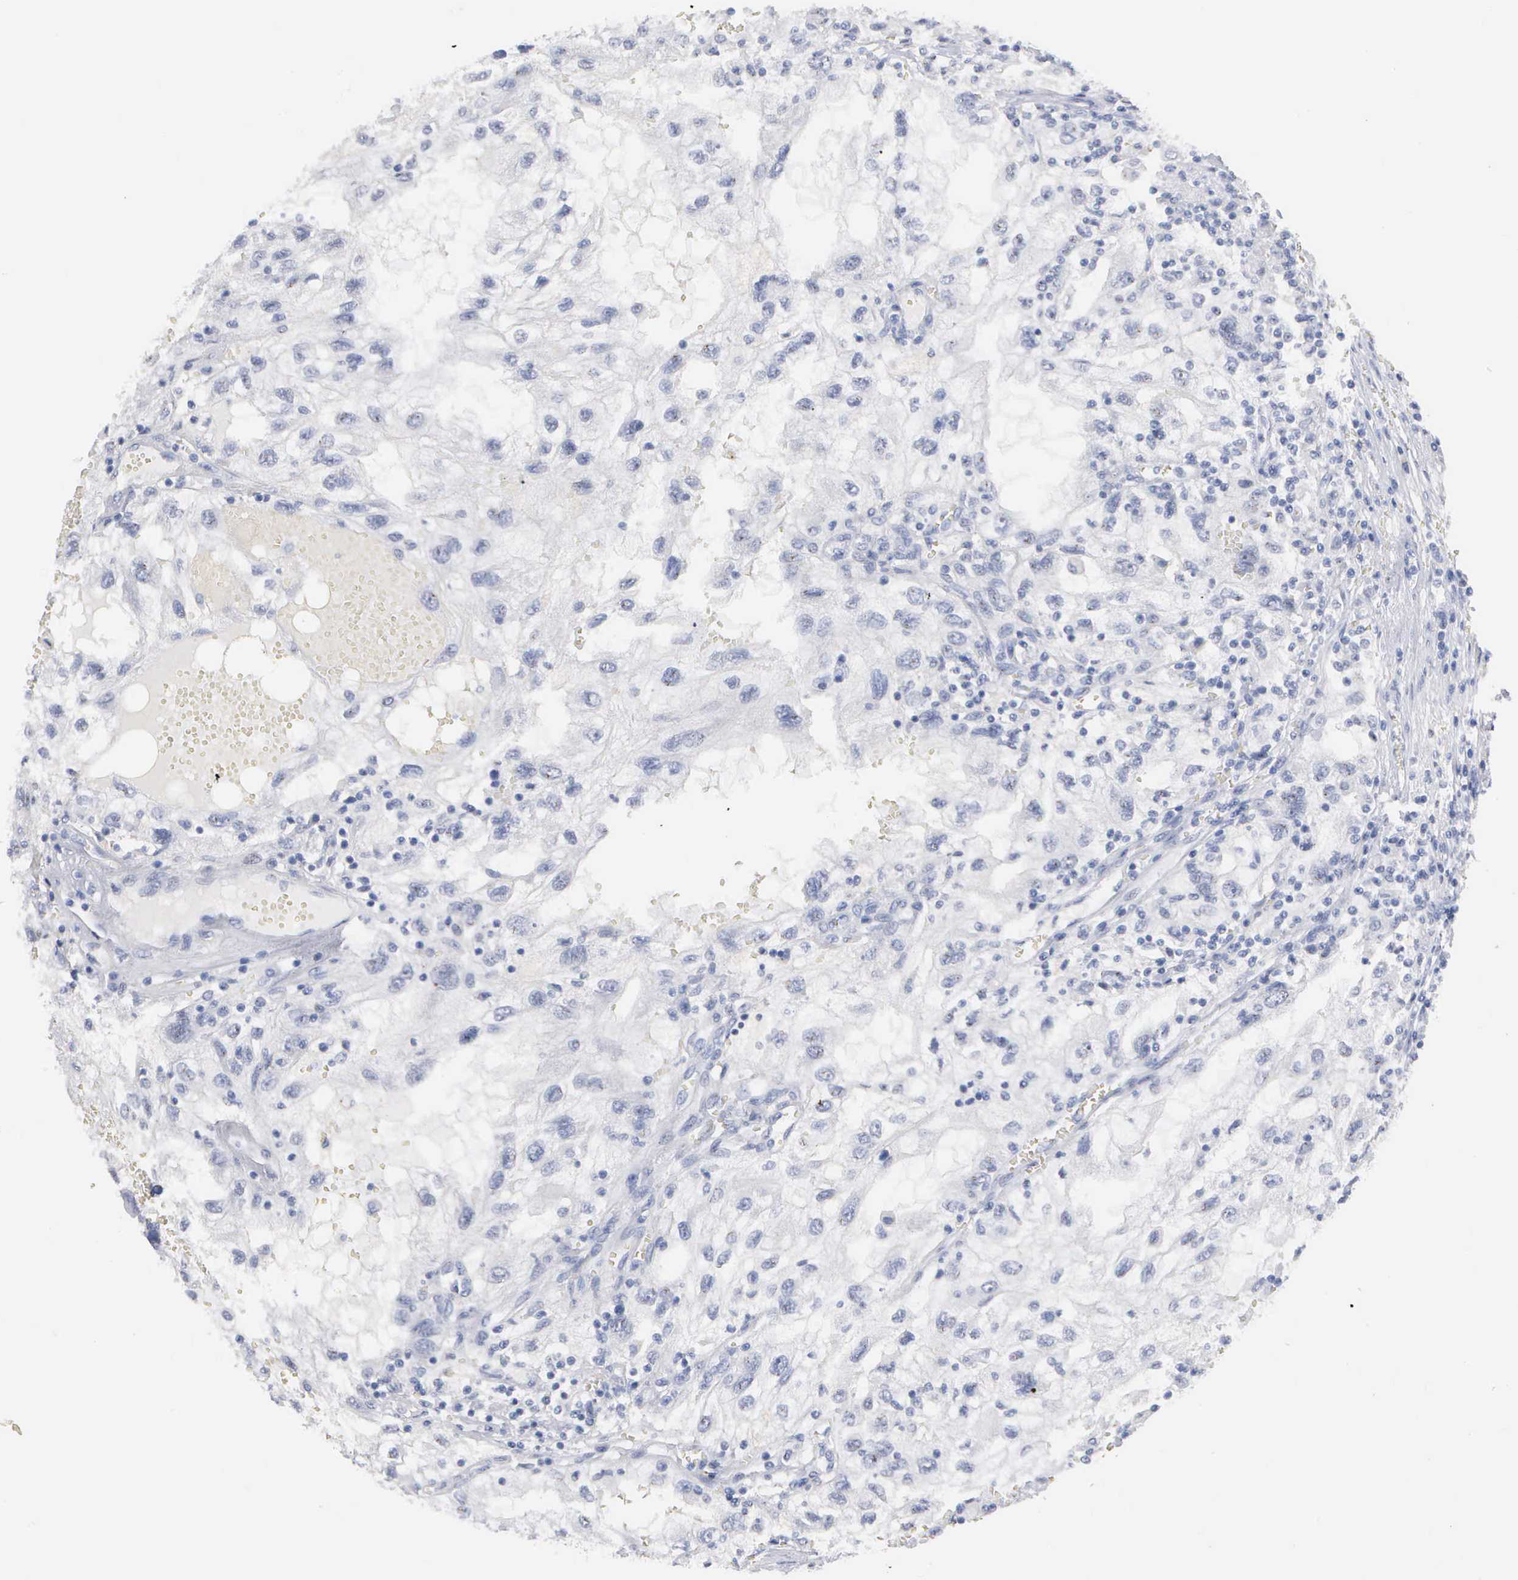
{"staining": {"intensity": "negative", "quantity": "none", "location": "none"}, "tissue": "renal cancer", "cell_type": "Tumor cells", "image_type": "cancer", "snomed": [{"axis": "morphology", "description": "Normal tissue, NOS"}, {"axis": "morphology", "description": "Adenocarcinoma, NOS"}, {"axis": "topography", "description": "Kidney"}], "caption": "The histopathology image displays no significant positivity in tumor cells of renal adenocarcinoma.", "gene": "ASPHD2", "patient": {"sex": "male", "age": 71}}